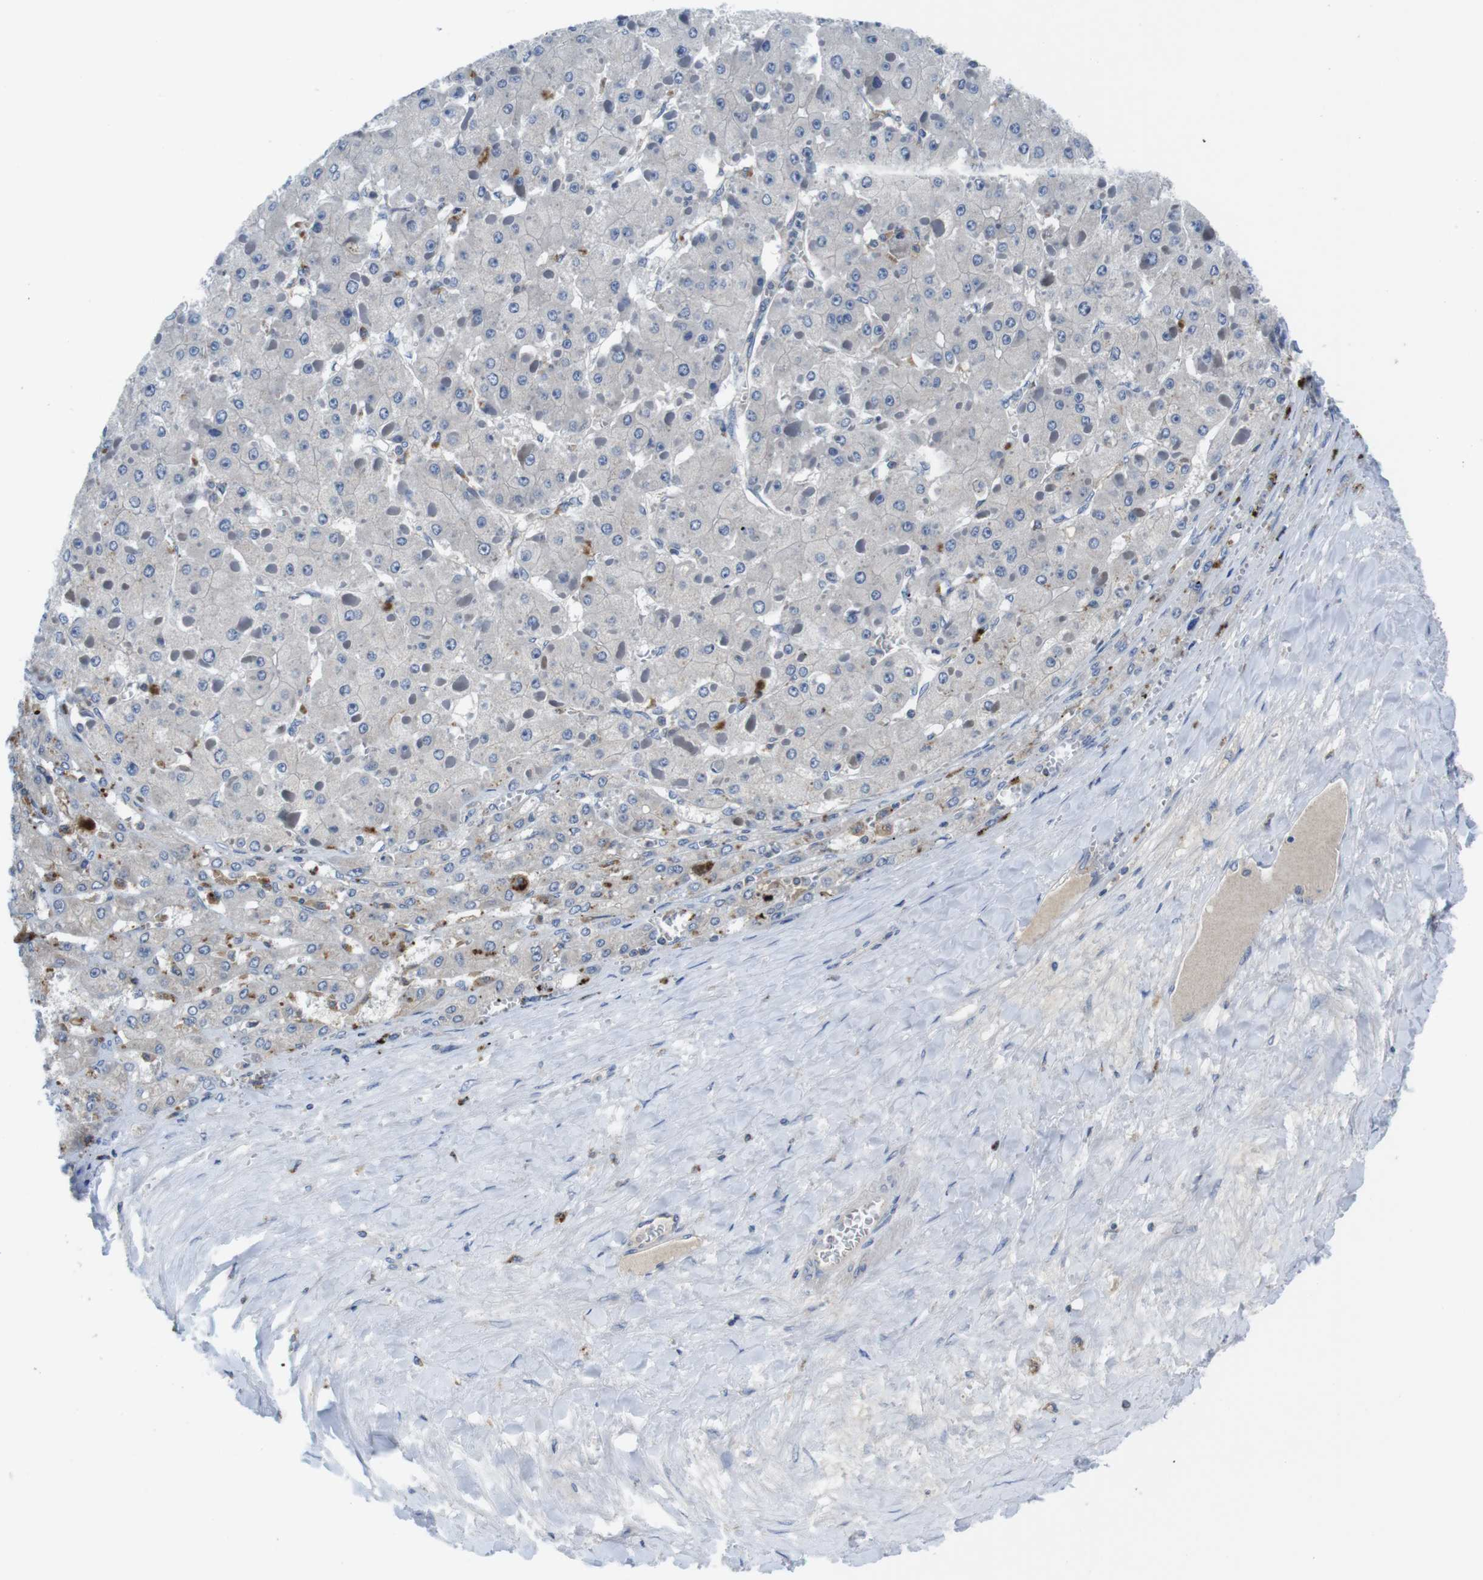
{"staining": {"intensity": "negative", "quantity": "none", "location": "none"}, "tissue": "liver cancer", "cell_type": "Tumor cells", "image_type": "cancer", "snomed": [{"axis": "morphology", "description": "Carcinoma, Hepatocellular, NOS"}, {"axis": "topography", "description": "Liver"}], "caption": "The image displays no significant staining in tumor cells of liver cancer.", "gene": "PIK3CD", "patient": {"sex": "female", "age": 73}}